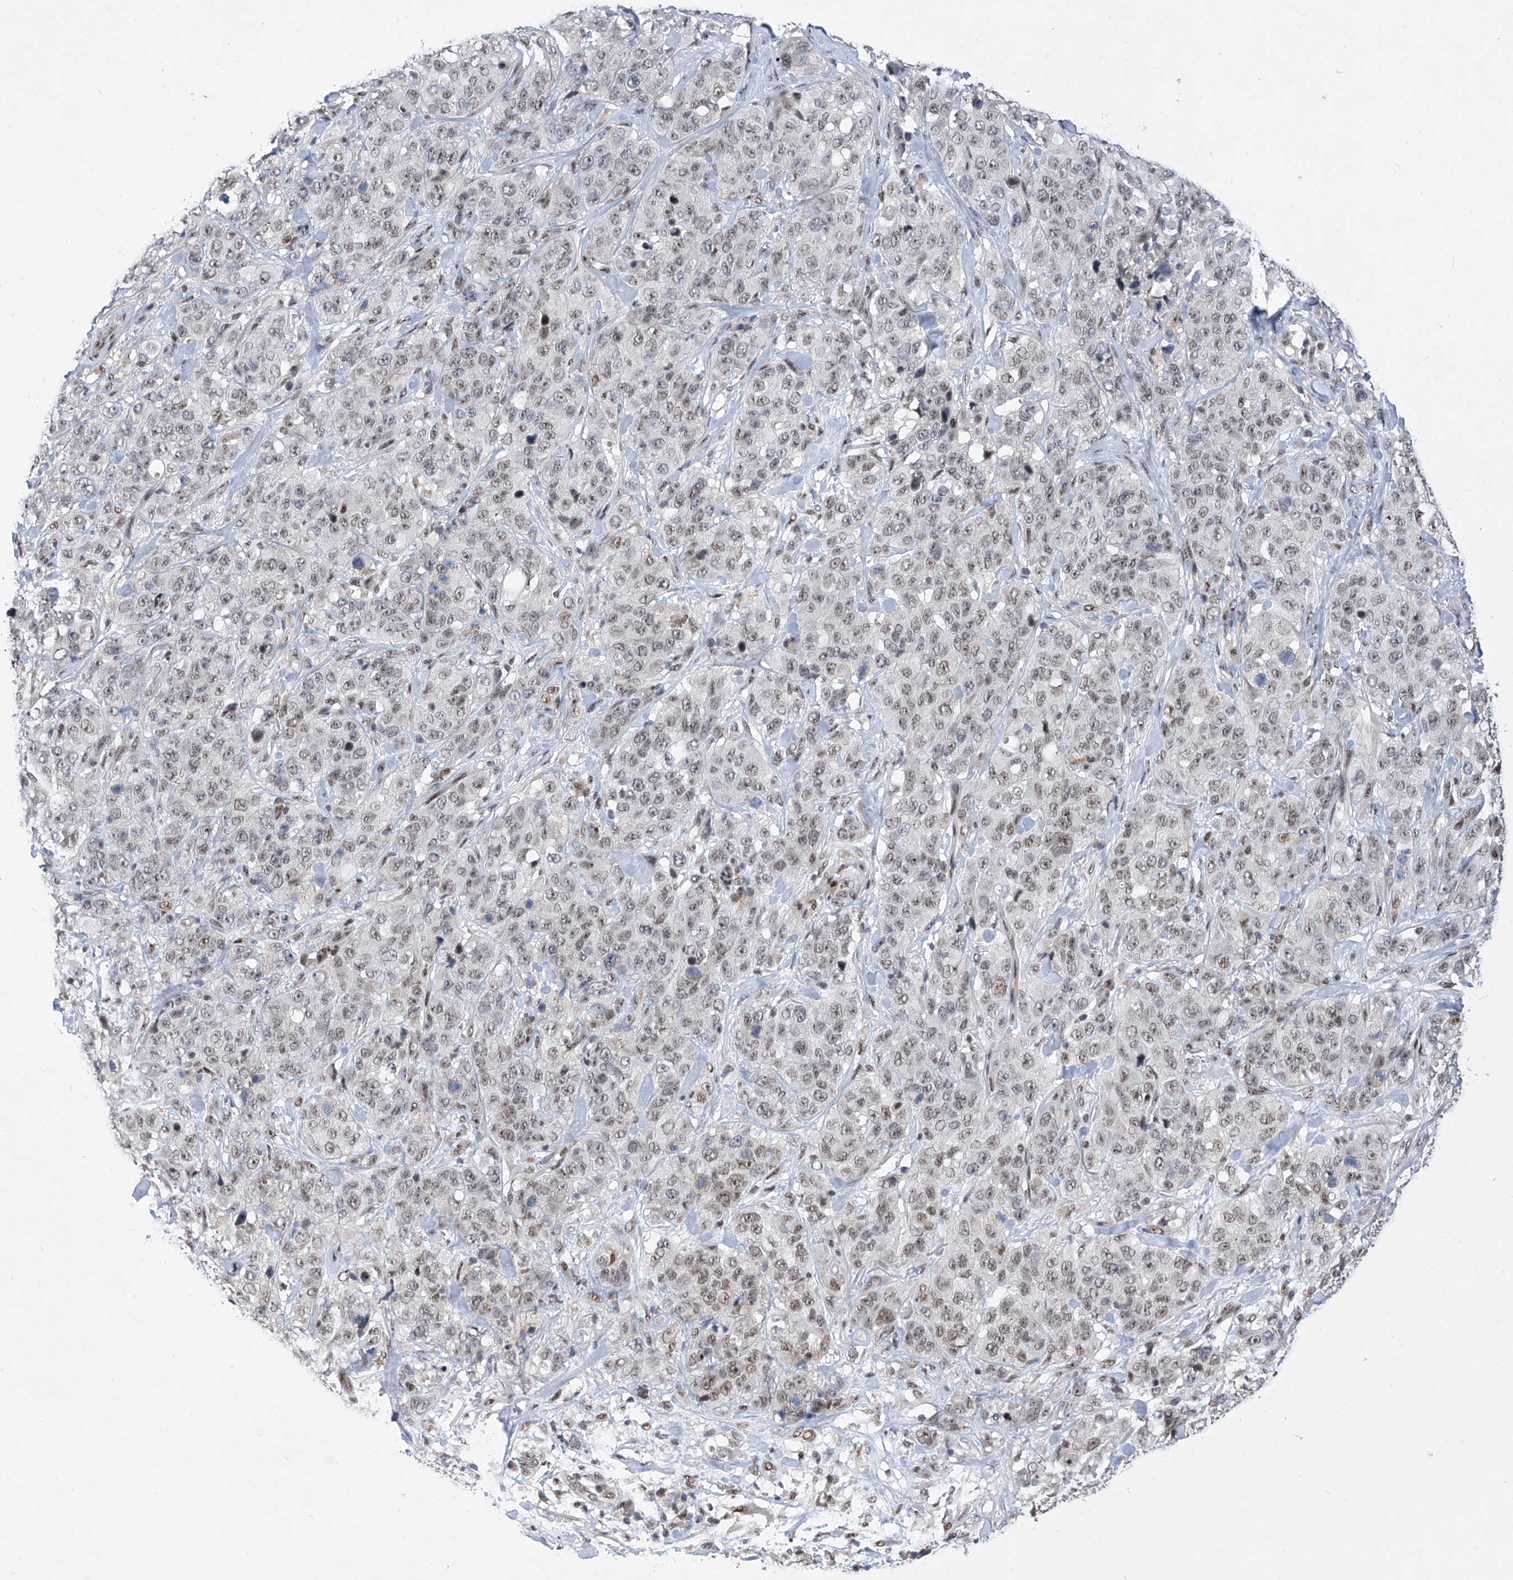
{"staining": {"intensity": "weak", "quantity": ">75%", "location": "nuclear"}, "tissue": "stomach cancer", "cell_type": "Tumor cells", "image_type": "cancer", "snomed": [{"axis": "morphology", "description": "Adenocarcinoma, NOS"}, {"axis": "topography", "description": "Stomach"}], "caption": "A low amount of weak nuclear expression is seen in about >75% of tumor cells in adenocarcinoma (stomach) tissue.", "gene": "RAD54L", "patient": {"sex": "male", "age": 48}}